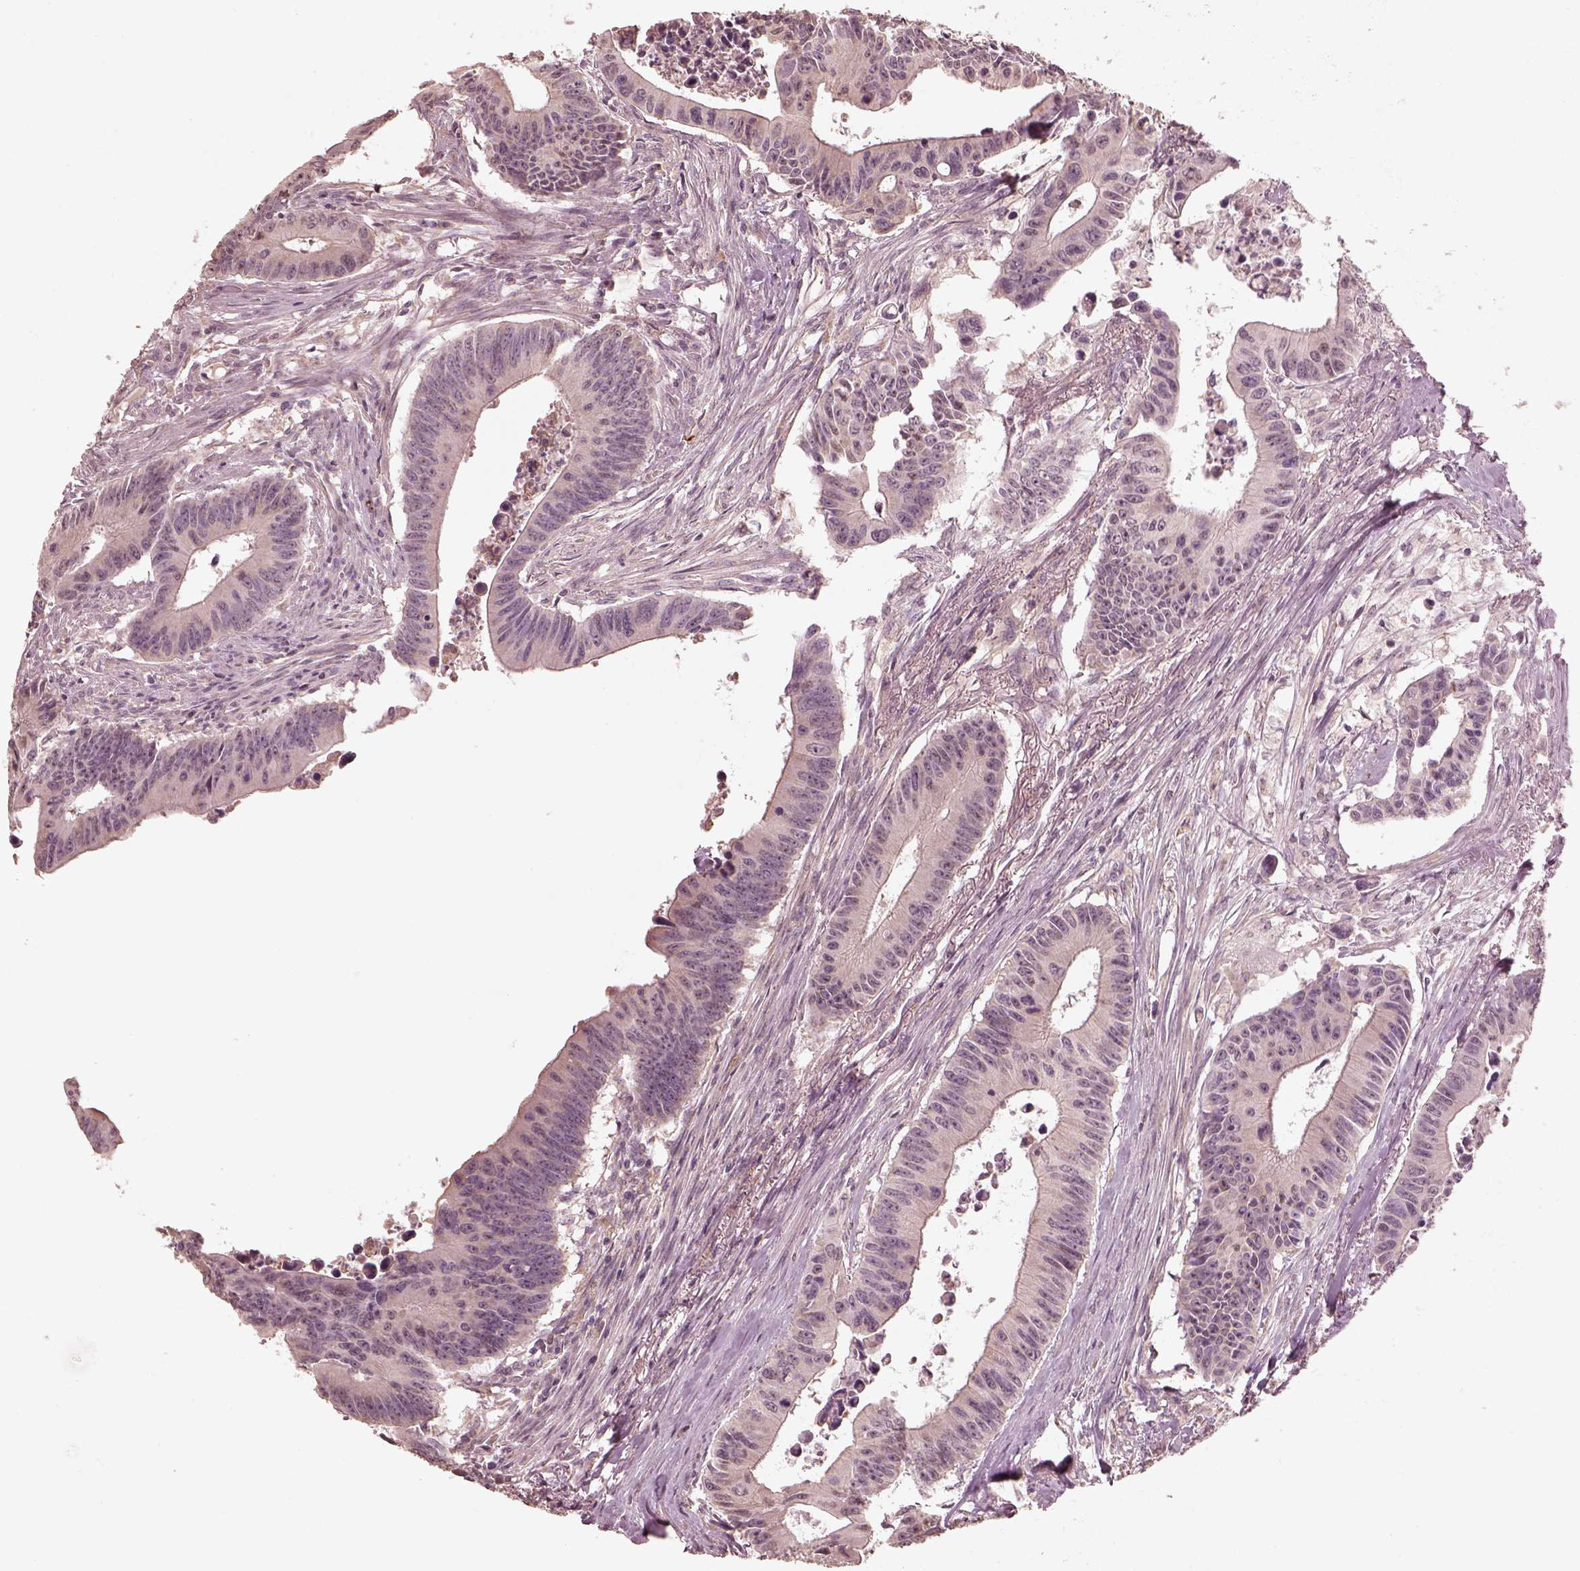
{"staining": {"intensity": "negative", "quantity": "none", "location": "none"}, "tissue": "colorectal cancer", "cell_type": "Tumor cells", "image_type": "cancer", "snomed": [{"axis": "morphology", "description": "Adenocarcinoma, NOS"}, {"axis": "topography", "description": "Colon"}], "caption": "This is a histopathology image of immunohistochemistry staining of colorectal cancer (adenocarcinoma), which shows no expression in tumor cells.", "gene": "CALR3", "patient": {"sex": "female", "age": 87}}